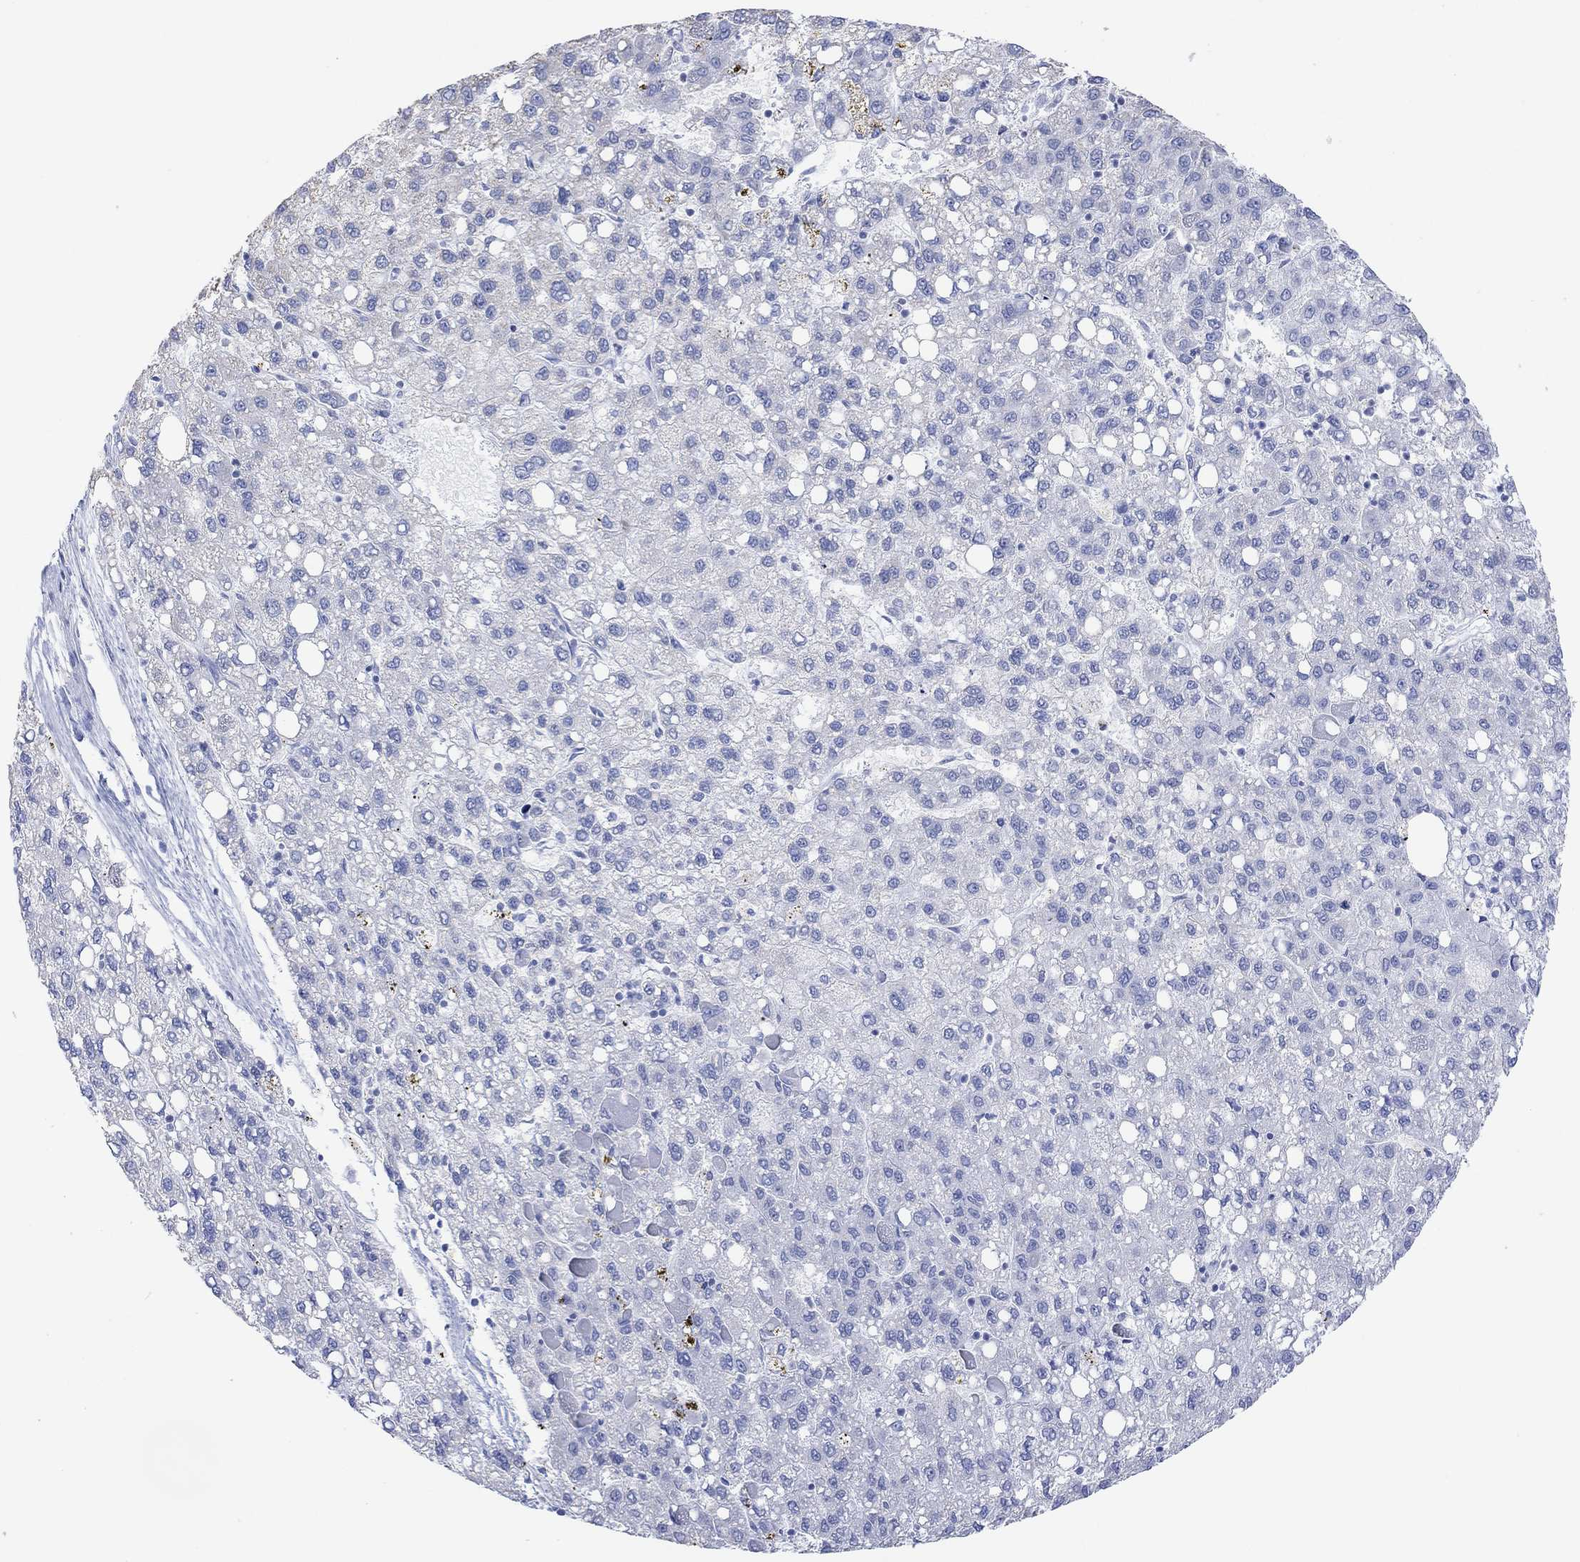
{"staining": {"intensity": "negative", "quantity": "none", "location": "none"}, "tissue": "liver cancer", "cell_type": "Tumor cells", "image_type": "cancer", "snomed": [{"axis": "morphology", "description": "Carcinoma, Hepatocellular, NOS"}, {"axis": "topography", "description": "Liver"}], "caption": "This is a image of IHC staining of liver hepatocellular carcinoma, which shows no staining in tumor cells.", "gene": "SYT12", "patient": {"sex": "female", "age": 82}}